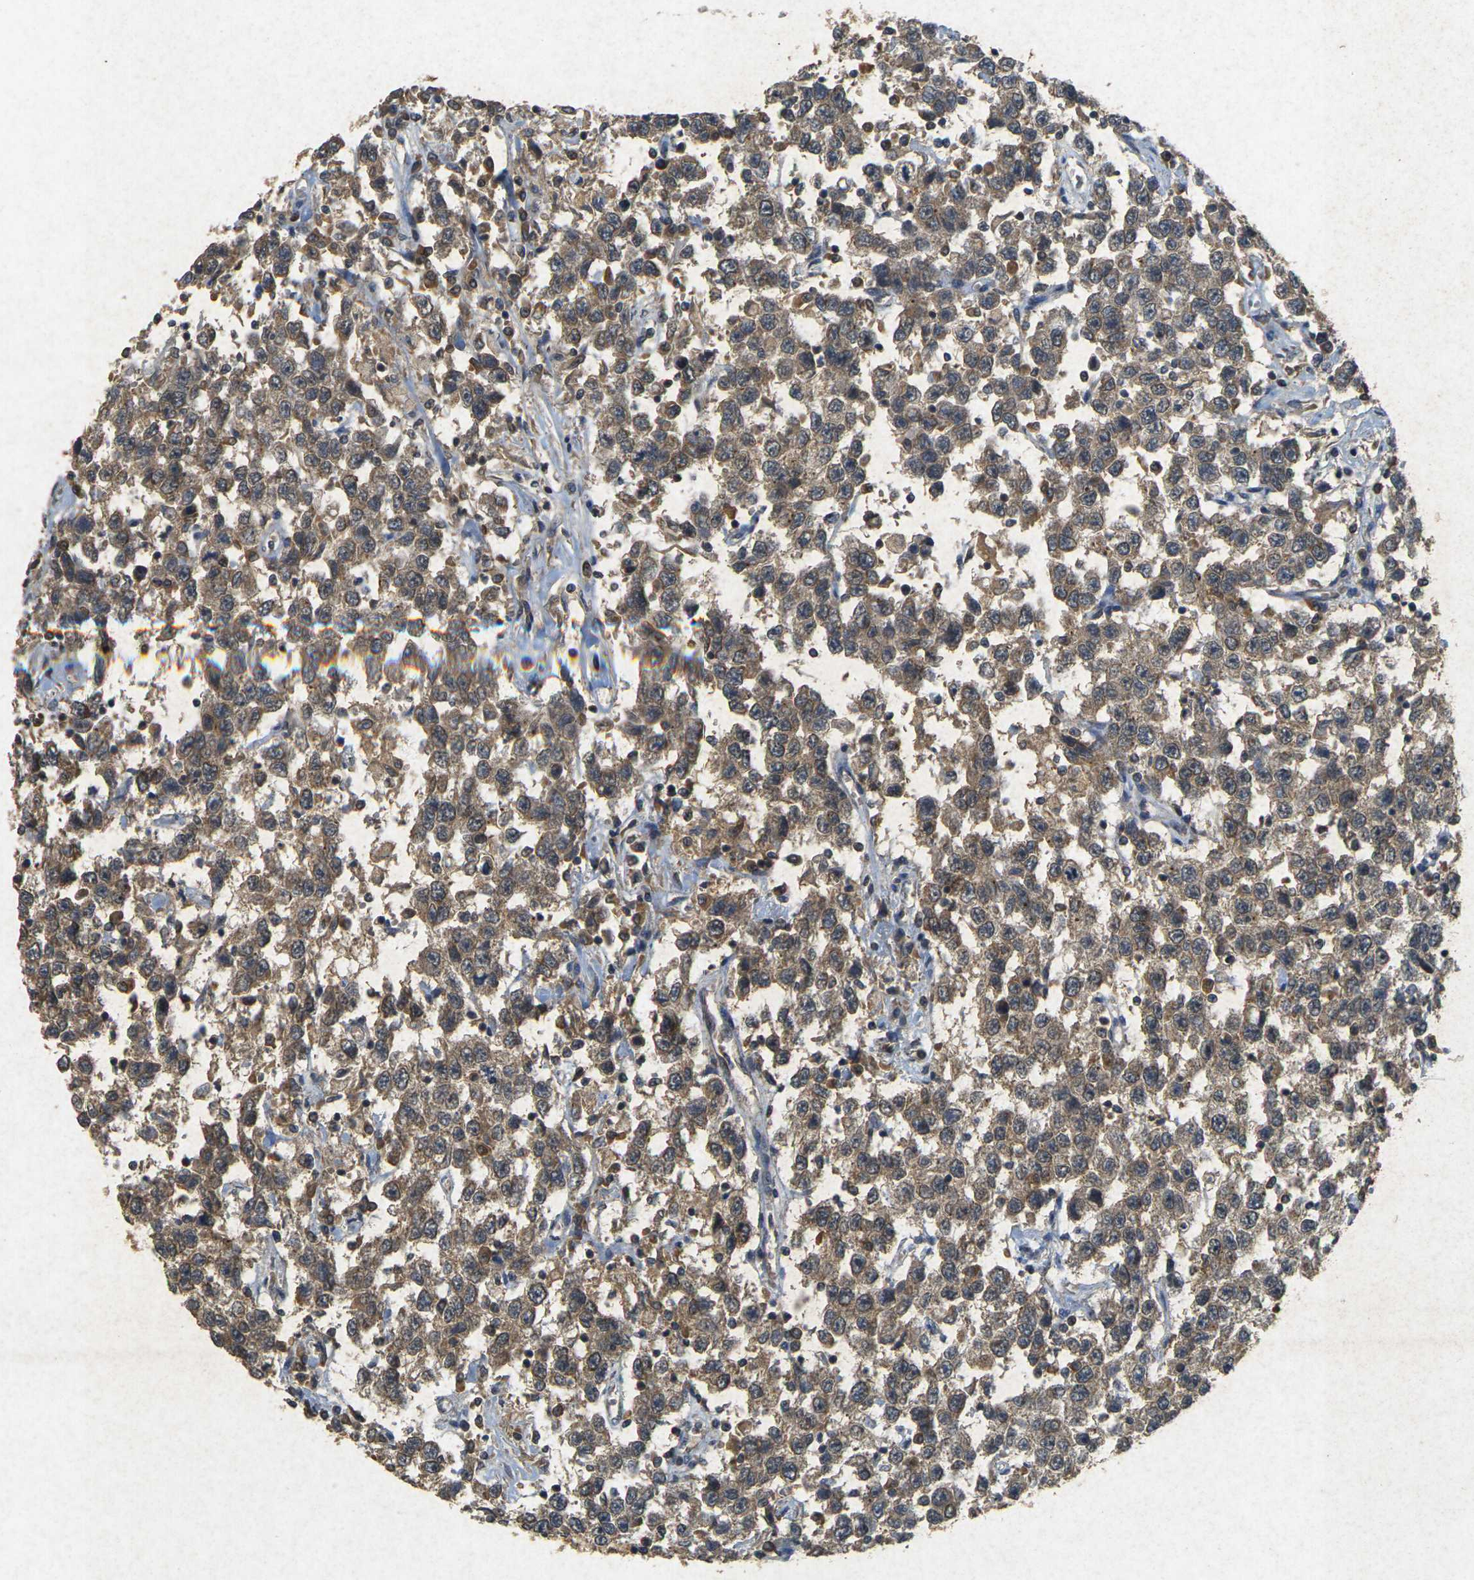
{"staining": {"intensity": "moderate", "quantity": ">75%", "location": "cytoplasmic/membranous"}, "tissue": "testis cancer", "cell_type": "Tumor cells", "image_type": "cancer", "snomed": [{"axis": "morphology", "description": "Seminoma, NOS"}, {"axis": "topography", "description": "Testis"}], "caption": "Brown immunohistochemical staining in testis seminoma reveals moderate cytoplasmic/membranous expression in approximately >75% of tumor cells. Using DAB (3,3'-diaminobenzidine) (brown) and hematoxylin (blue) stains, captured at high magnification using brightfield microscopy.", "gene": "ERN1", "patient": {"sex": "male", "age": 41}}